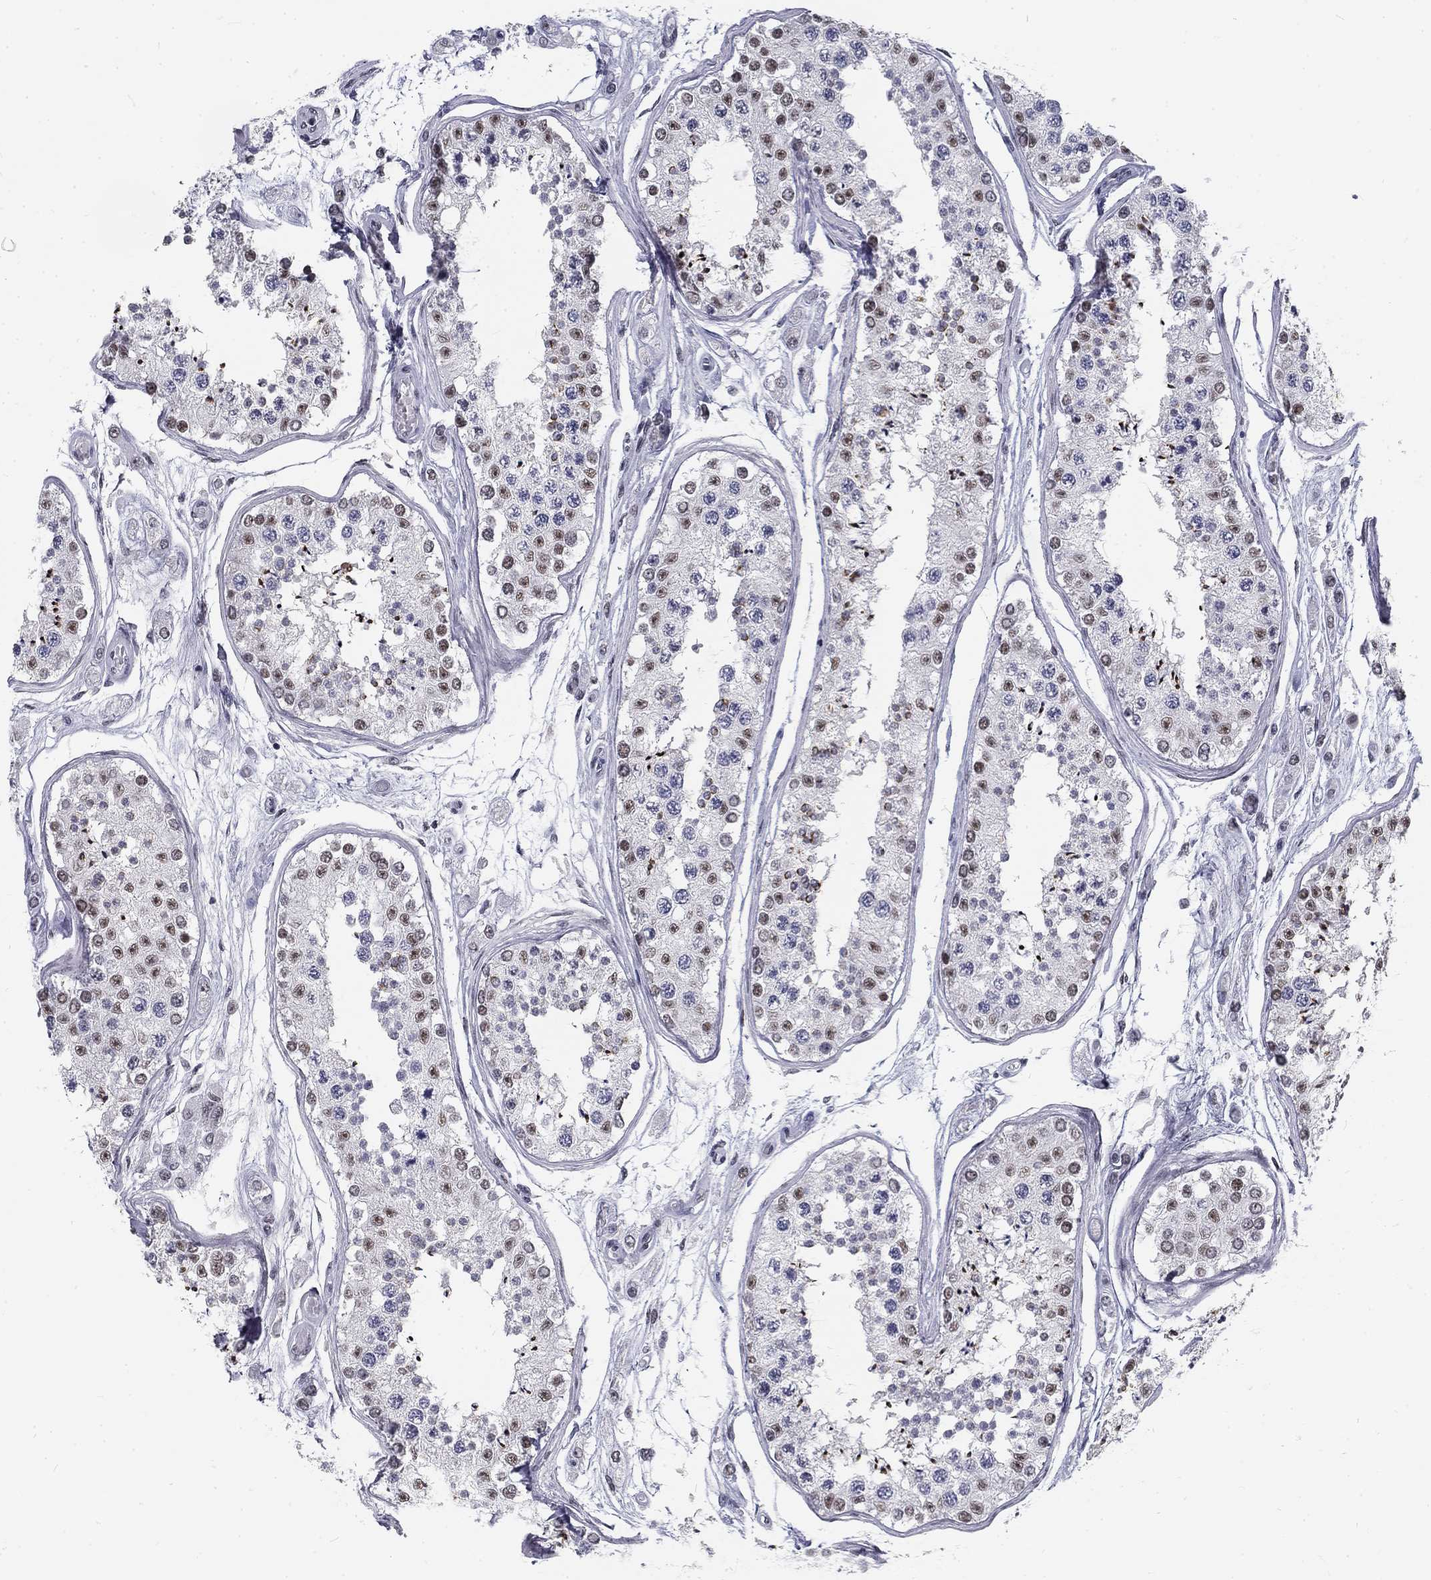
{"staining": {"intensity": "moderate", "quantity": "25%-75%", "location": "nuclear"}, "tissue": "testis", "cell_type": "Cells in seminiferous ducts", "image_type": "normal", "snomed": [{"axis": "morphology", "description": "Normal tissue, NOS"}, {"axis": "topography", "description": "Testis"}], "caption": "Brown immunohistochemical staining in benign testis exhibits moderate nuclear staining in about 25%-75% of cells in seminiferous ducts. The protein is shown in brown color, while the nuclei are stained blue.", "gene": "SNORC", "patient": {"sex": "male", "age": 25}}